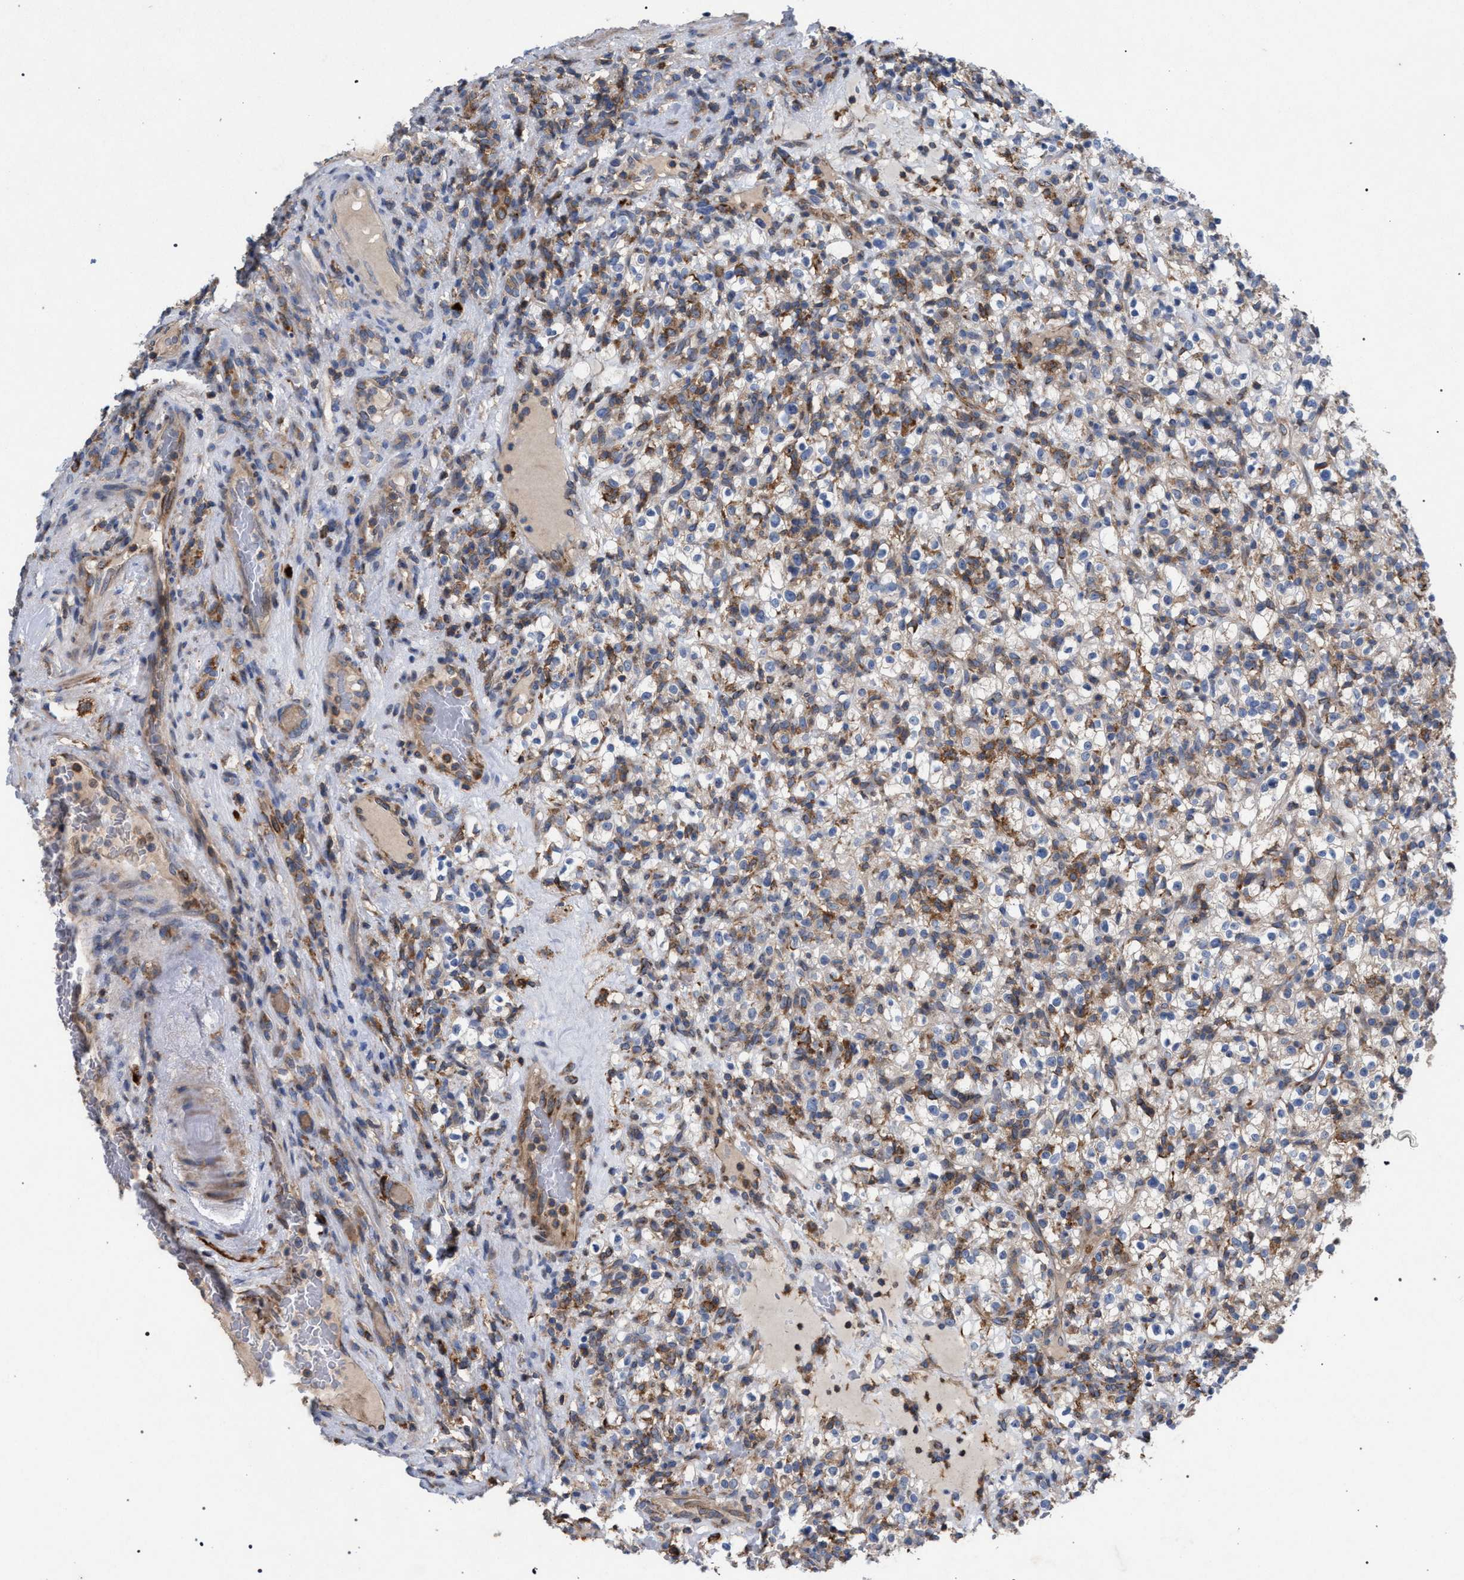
{"staining": {"intensity": "negative", "quantity": "none", "location": "none"}, "tissue": "renal cancer", "cell_type": "Tumor cells", "image_type": "cancer", "snomed": [{"axis": "morphology", "description": "Normal tissue, NOS"}, {"axis": "morphology", "description": "Adenocarcinoma, NOS"}, {"axis": "topography", "description": "Kidney"}], "caption": "Image shows no significant protein positivity in tumor cells of renal cancer (adenocarcinoma).", "gene": "CDR2L", "patient": {"sex": "female", "age": 72}}